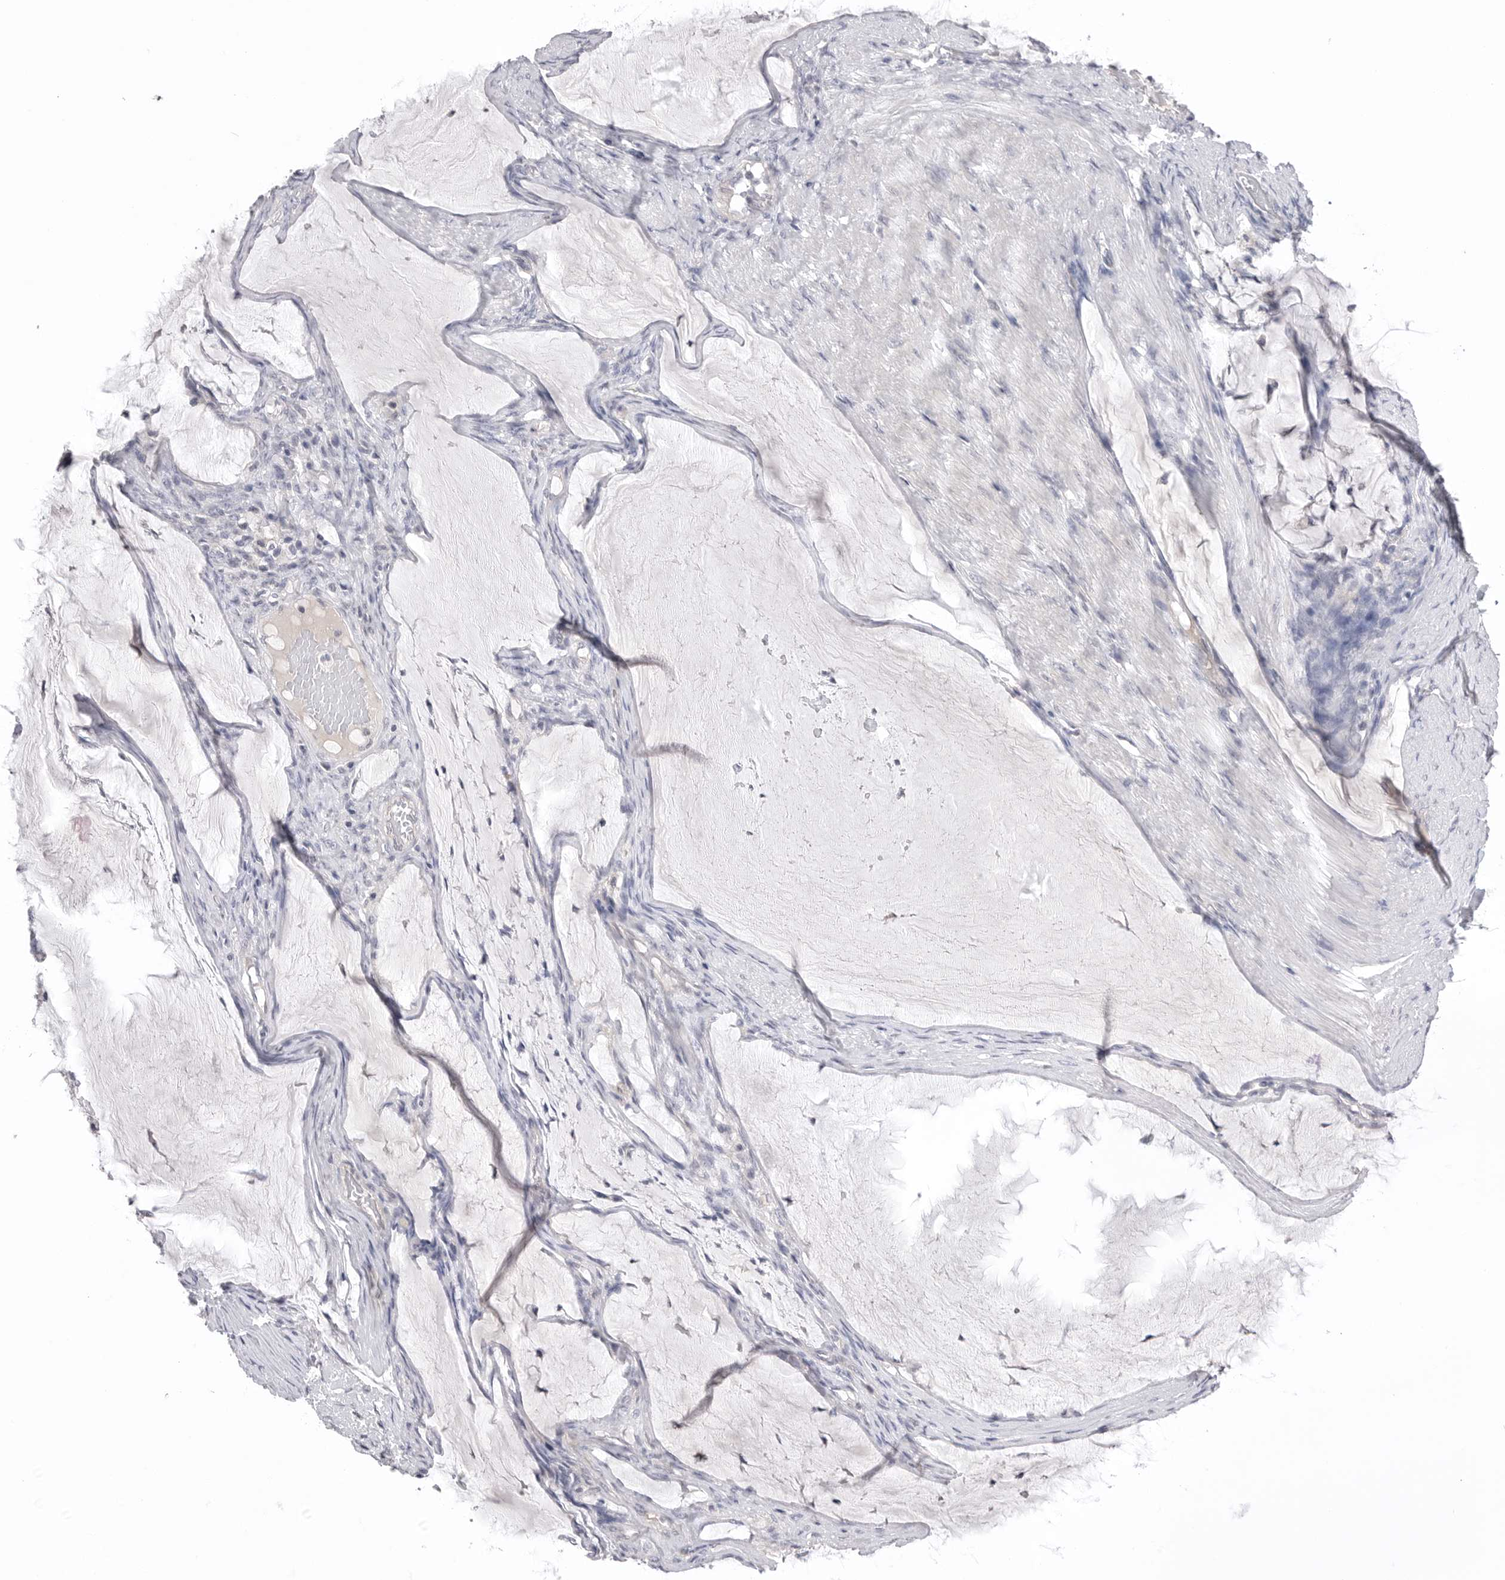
{"staining": {"intensity": "negative", "quantity": "none", "location": "none"}, "tissue": "ovarian cancer", "cell_type": "Tumor cells", "image_type": "cancer", "snomed": [{"axis": "morphology", "description": "Cystadenocarcinoma, mucinous, NOS"}, {"axis": "topography", "description": "Ovary"}], "caption": "Immunohistochemical staining of ovarian mucinous cystadenocarcinoma exhibits no significant expression in tumor cells.", "gene": "DLGAP3", "patient": {"sex": "female", "age": 61}}